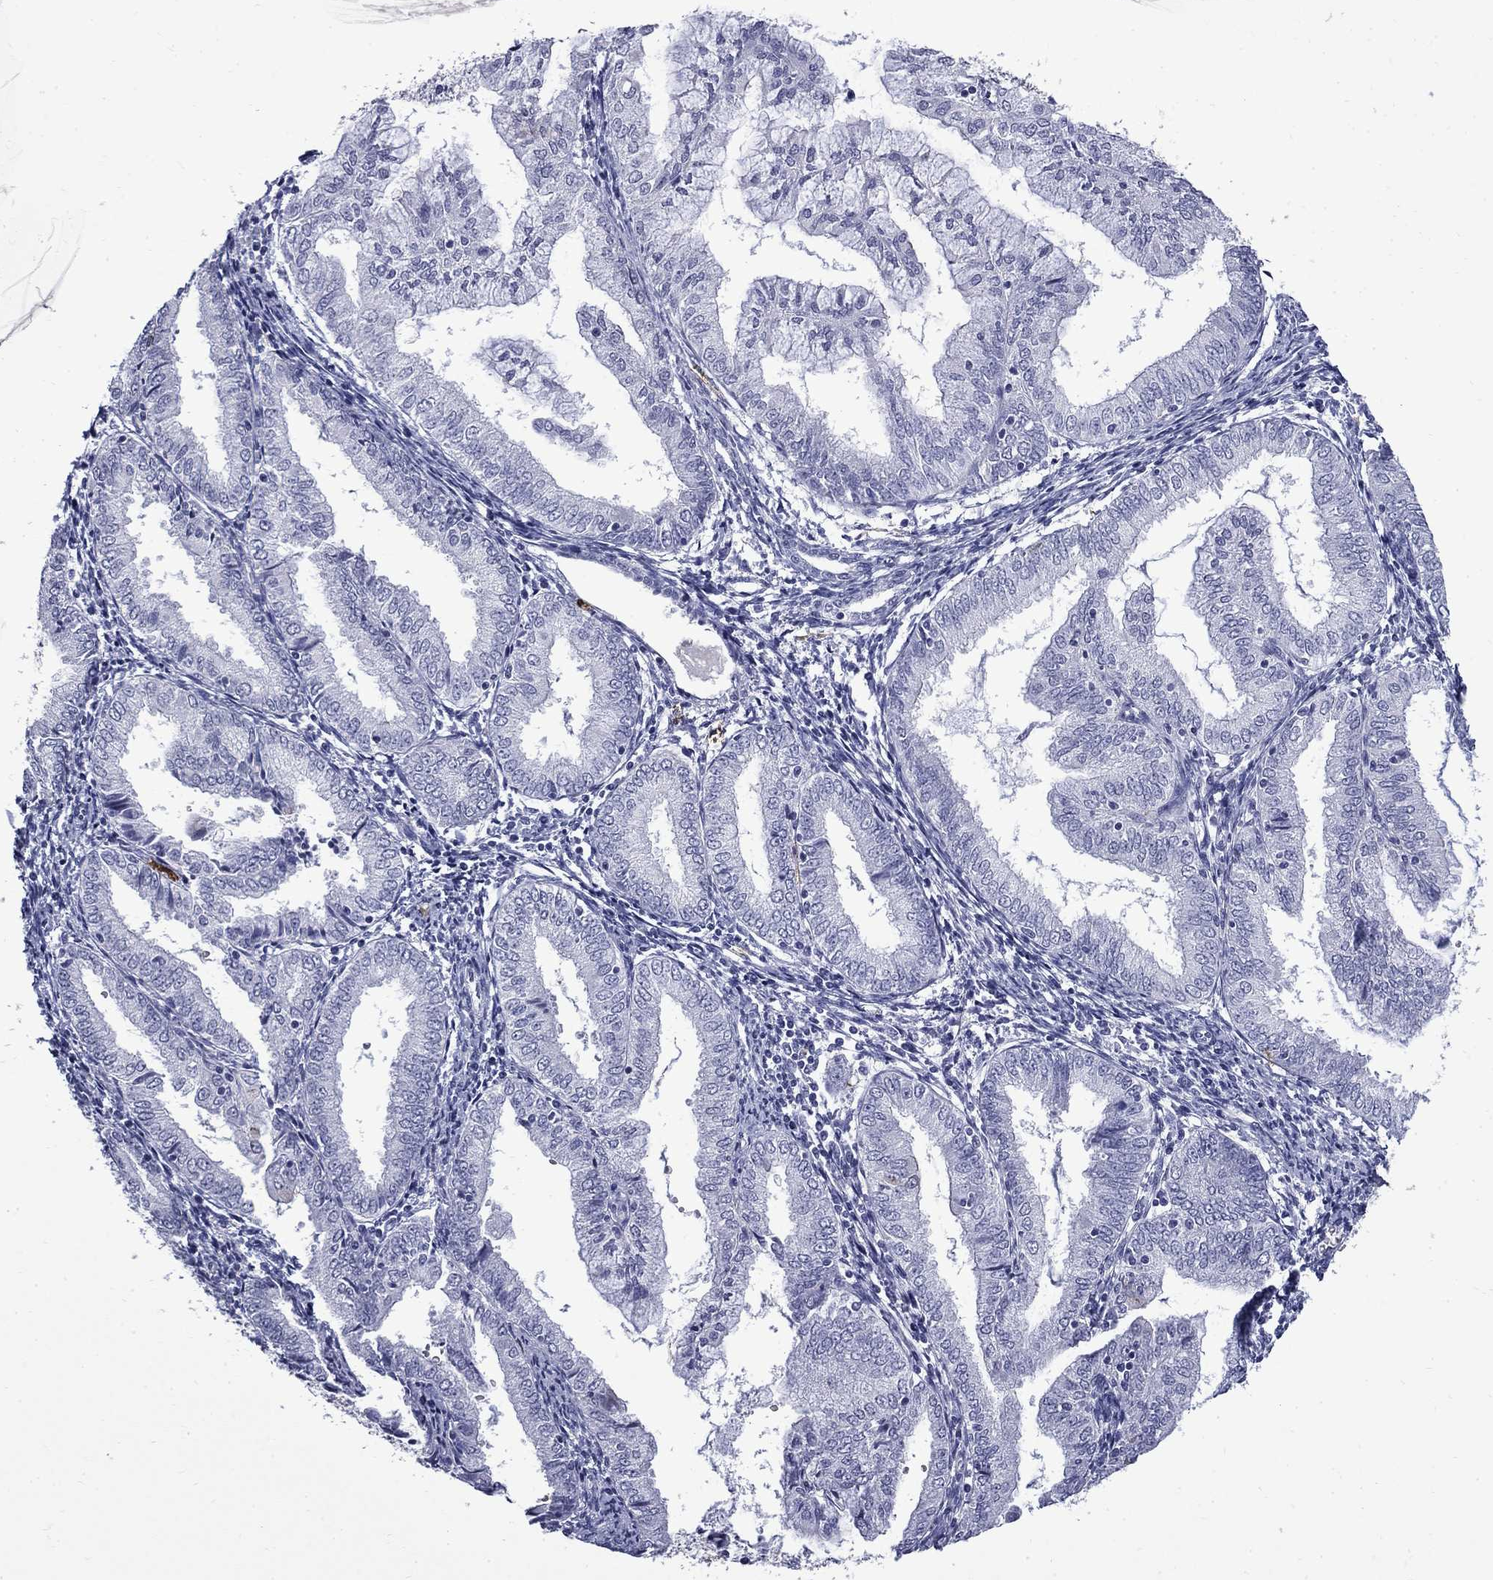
{"staining": {"intensity": "negative", "quantity": "none", "location": "none"}, "tissue": "endometrial cancer", "cell_type": "Tumor cells", "image_type": "cancer", "snomed": [{"axis": "morphology", "description": "Adenocarcinoma, NOS"}, {"axis": "topography", "description": "Endometrium"}], "caption": "Histopathology image shows no protein staining in tumor cells of endometrial adenocarcinoma tissue.", "gene": "TRIM29", "patient": {"sex": "female", "age": 56}}